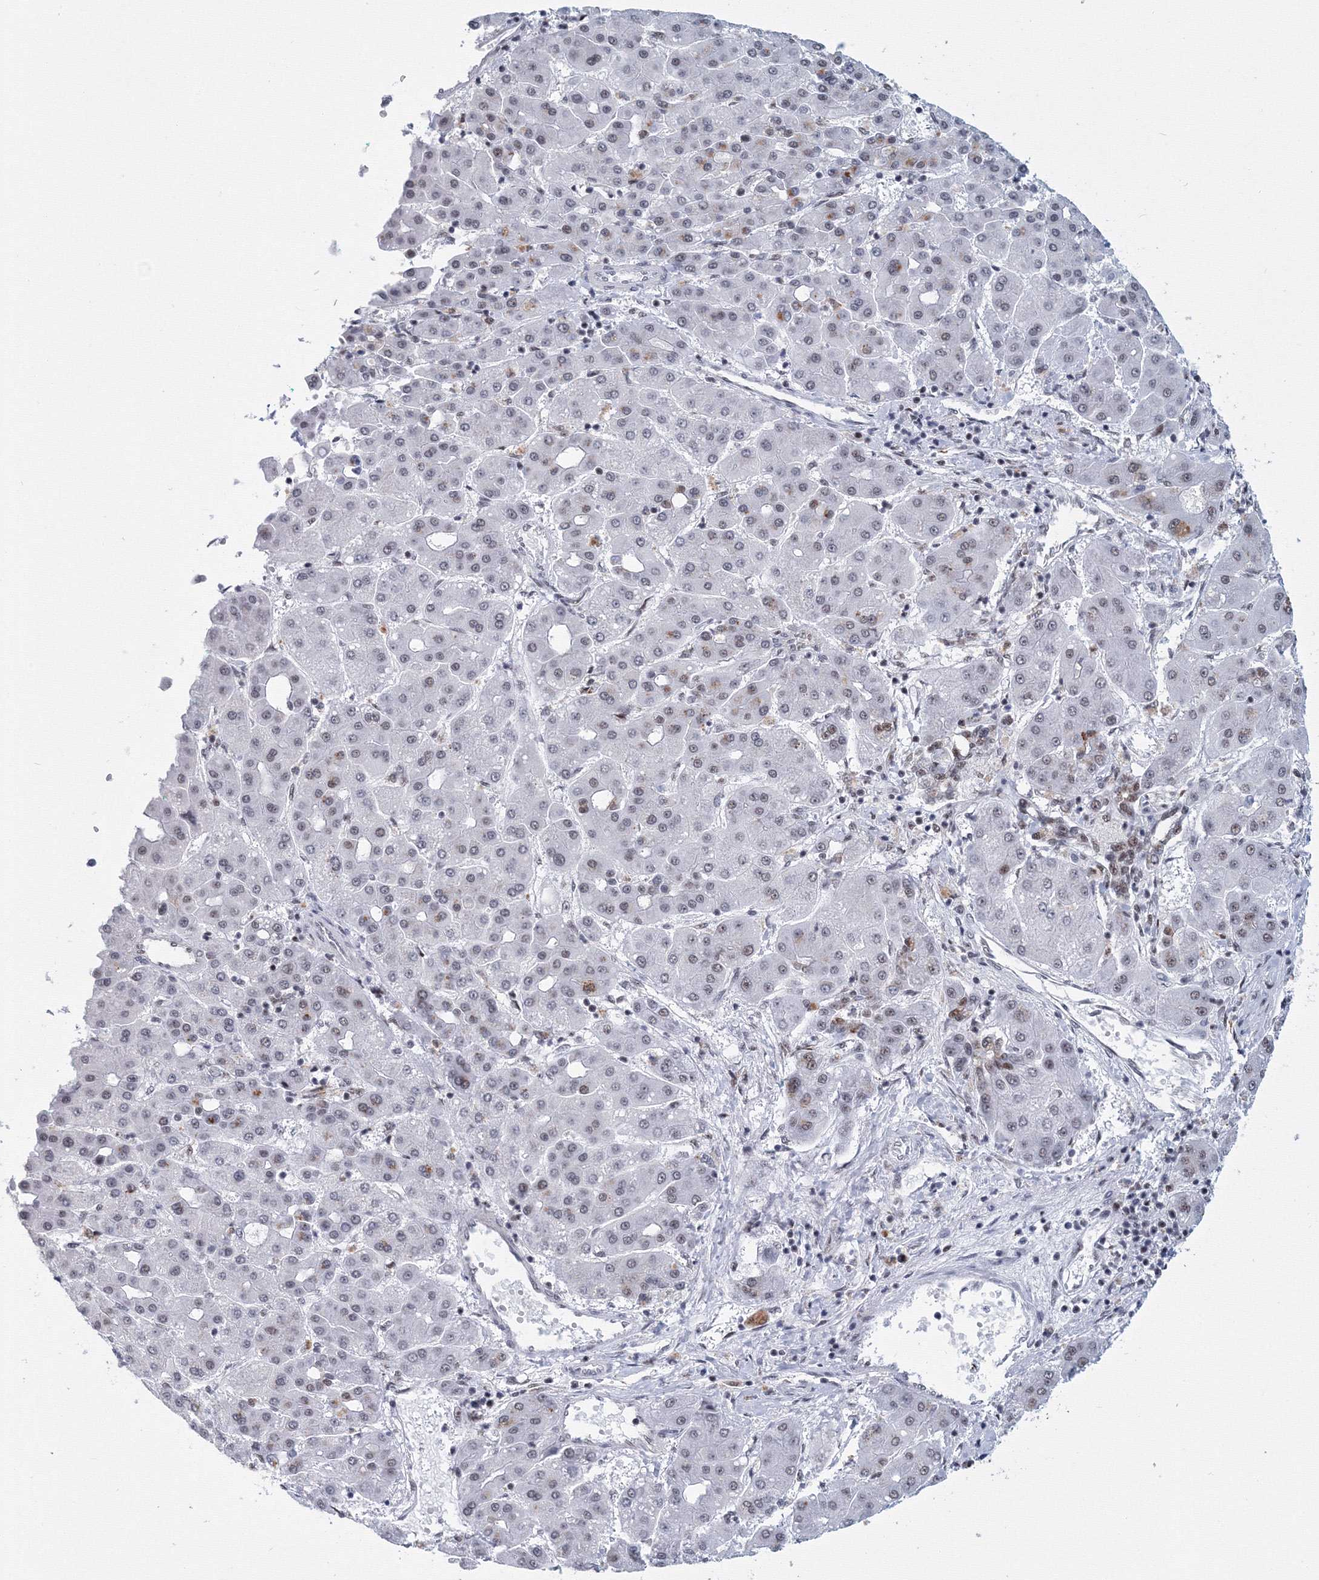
{"staining": {"intensity": "weak", "quantity": "25%-75%", "location": "nuclear"}, "tissue": "liver cancer", "cell_type": "Tumor cells", "image_type": "cancer", "snomed": [{"axis": "morphology", "description": "Carcinoma, Hepatocellular, NOS"}, {"axis": "topography", "description": "Liver"}], "caption": "Human liver cancer (hepatocellular carcinoma) stained with a protein marker exhibits weak staining in tumor cells.", "gene": "SF3B6", "patient": {"sex": "male", "age": 65}}